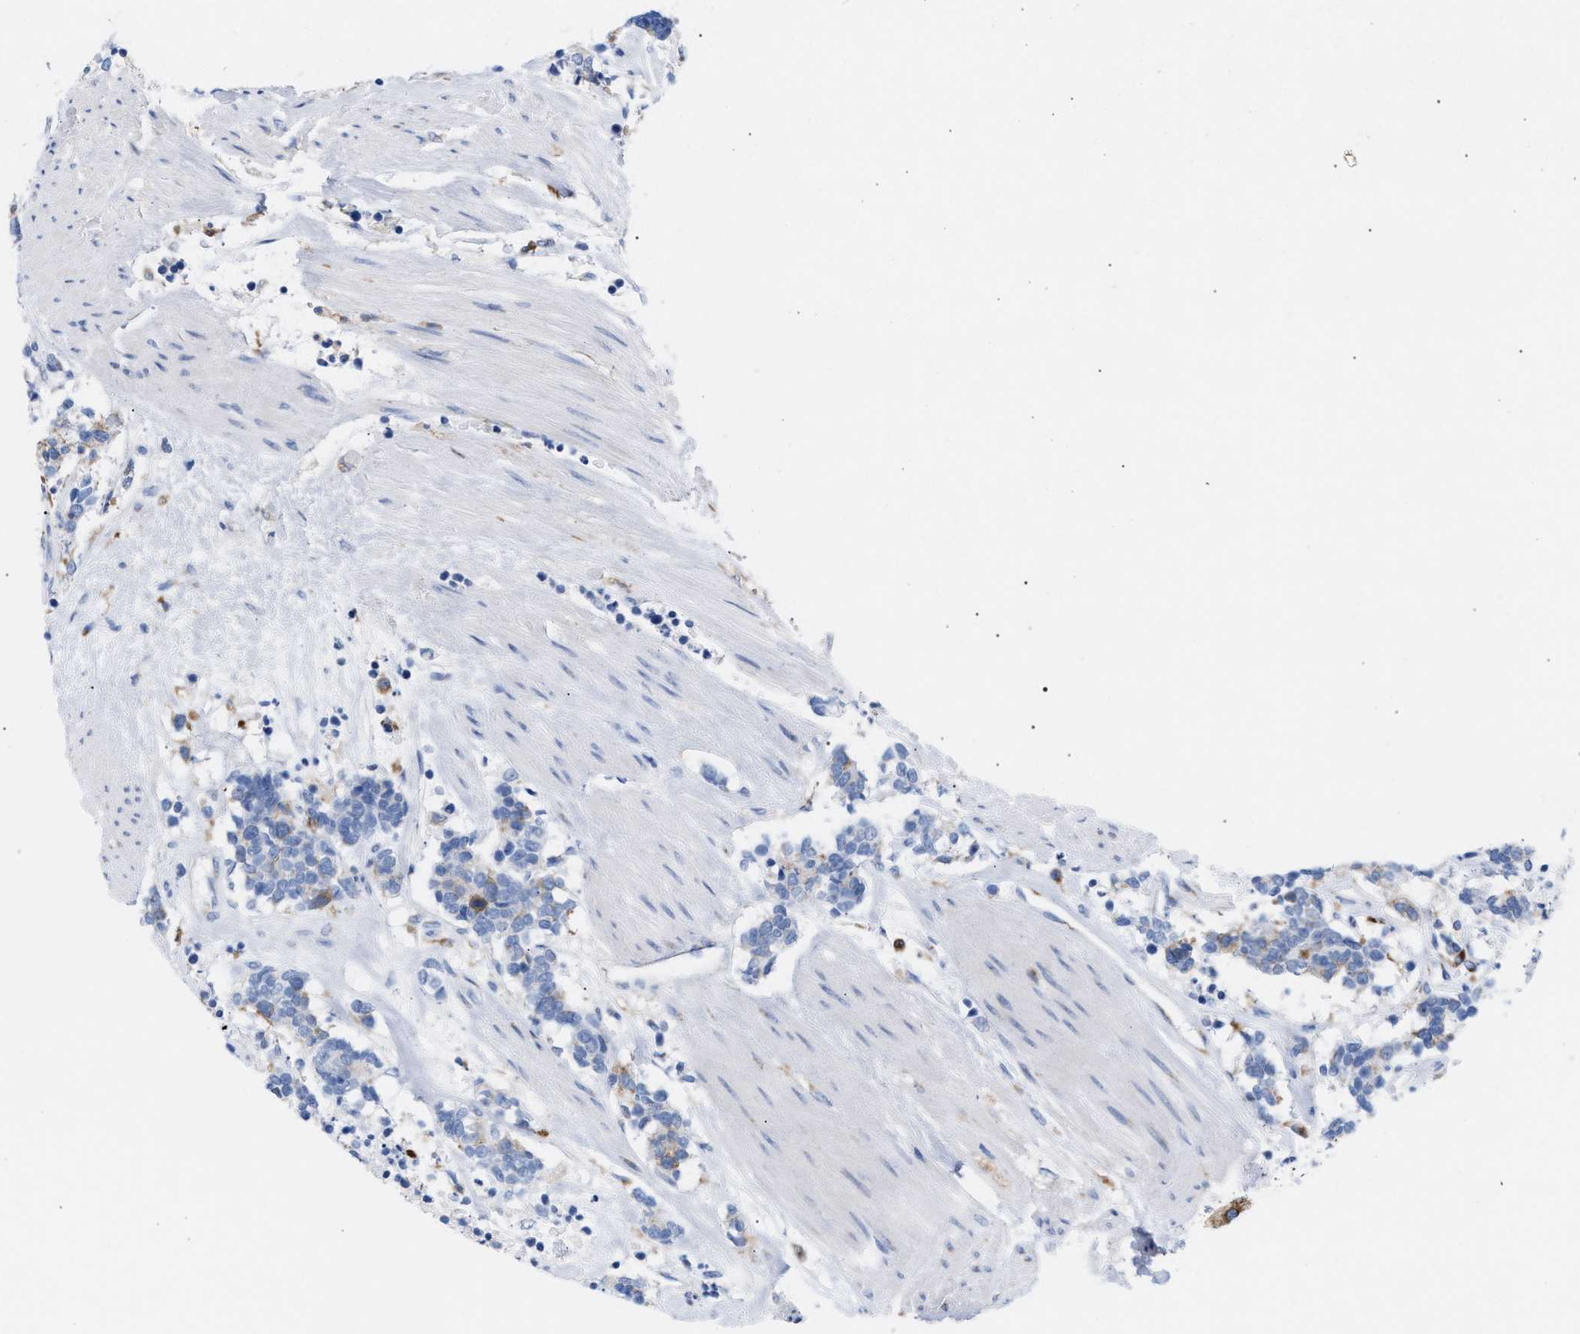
{"staining": {"intensity": "moderate", "quantity": "<25%", "location": "cytoplasmic/membranous"}, "tissue": "carcinoid", "cell_type": "Tumor cells", "image_type": "cancer", "snomed": [{"axis": "morphology", "description": "Carcinoma, NOS"}, {"axis": "morphology", "description": "Carcinoid, malignant, NOS"}, {"axis": "topography", "description": "Urinary bladder"}], "caption": "A photomicrograph of human malignant carcinoid stained for a protein demonstrates moderate cytoplasmic/membranous brown staining in tumor cells.", "gene": "TACC3", "patient": {"sex": "male", "age": 57}}